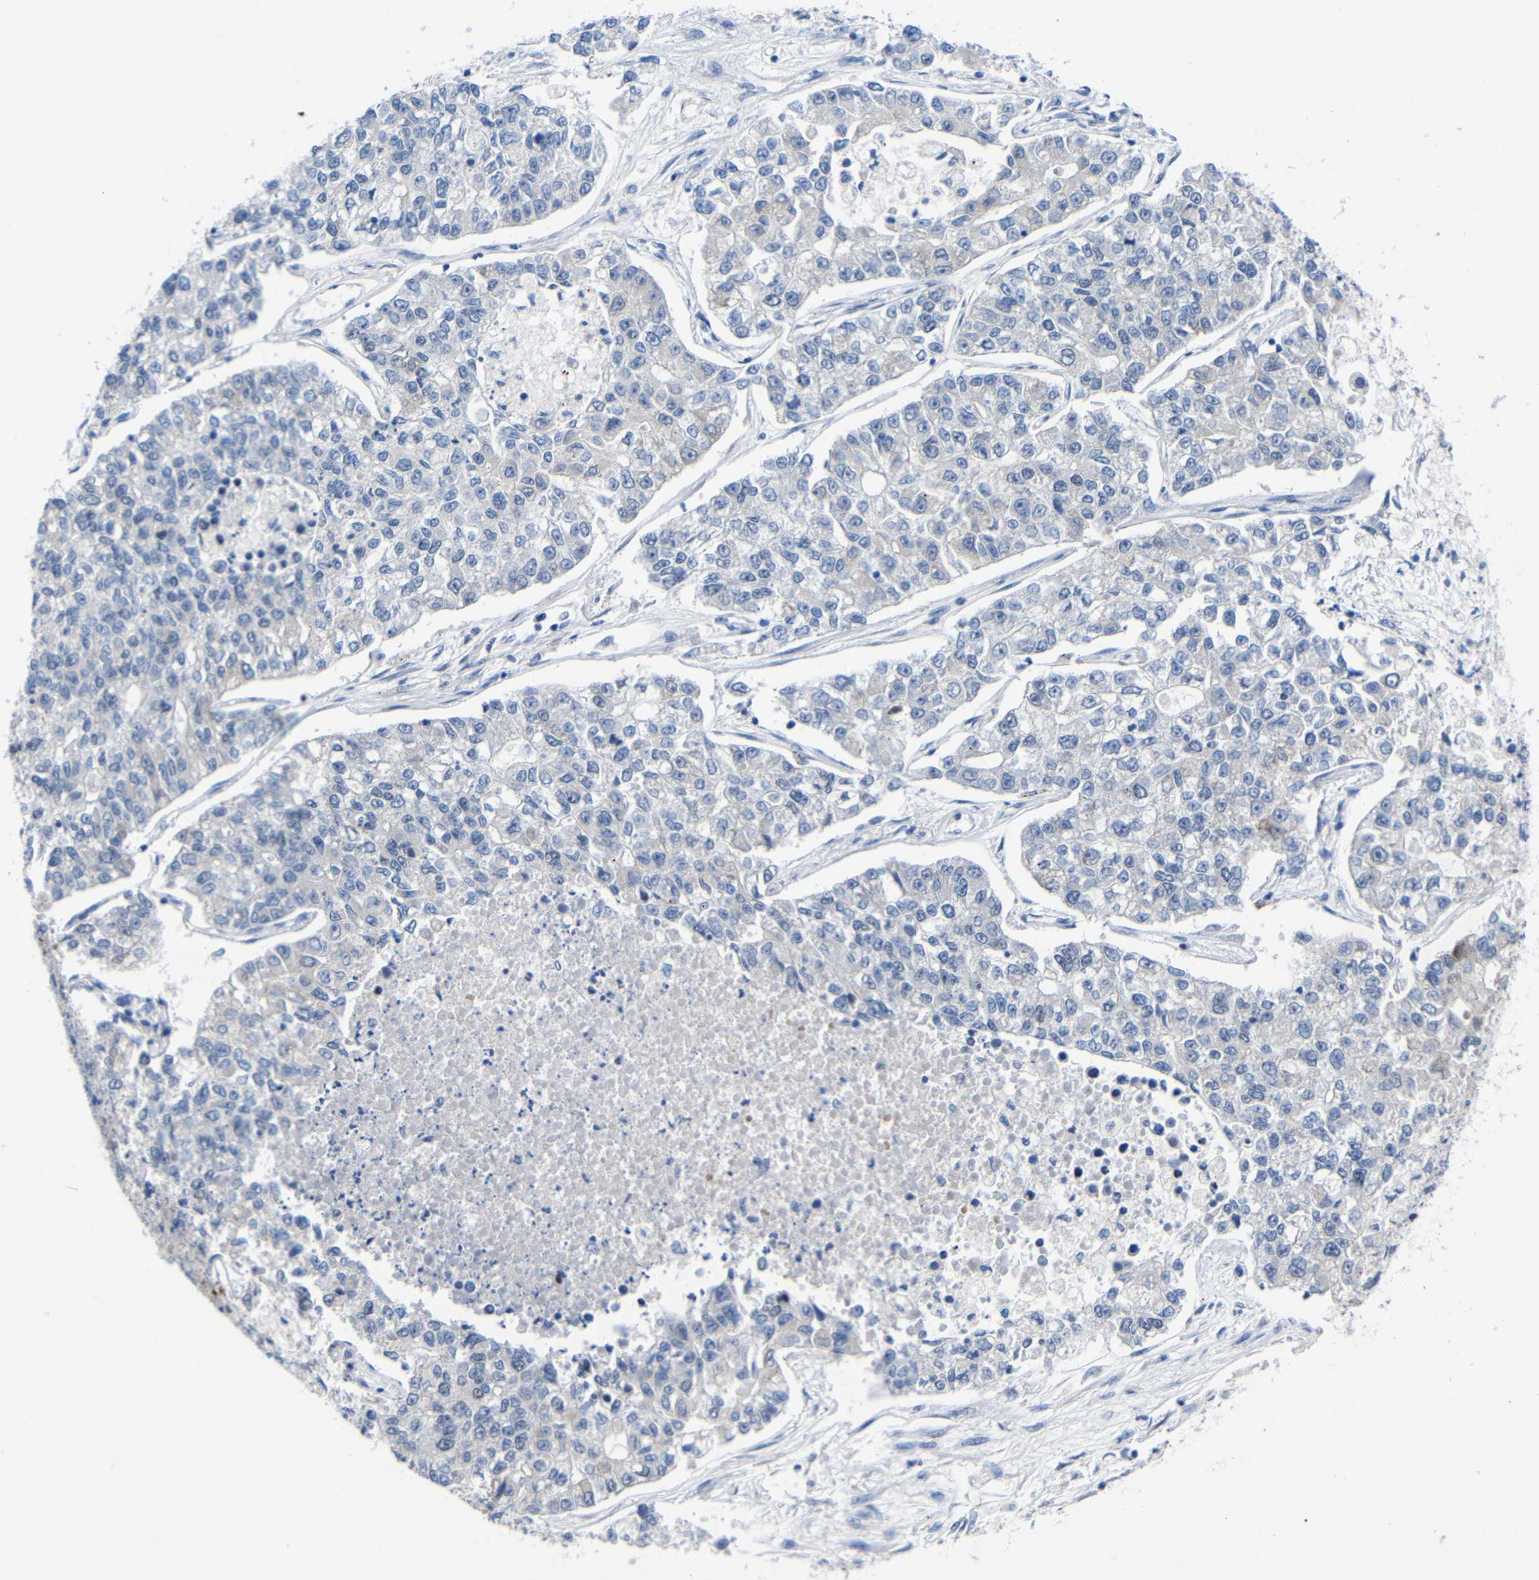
{"staining": {"intensity": "weak", "quantity": "<25%", "location": "nuclear"}, "tissue": "lung cancer", "cell_type": "Tumor cells", "image_type": "cancer", "snomed": [{"axis": "morphology", "description": "Adenocarcinoma, NOS"}, {"axis": "topography", "description": "Lung"}], "caption": "Histopathology image shows no protein positivity in tumor cells of lung cancer tissue.", "gene": "CMTM1", "patient": {"sex": "male", "age": 49}}